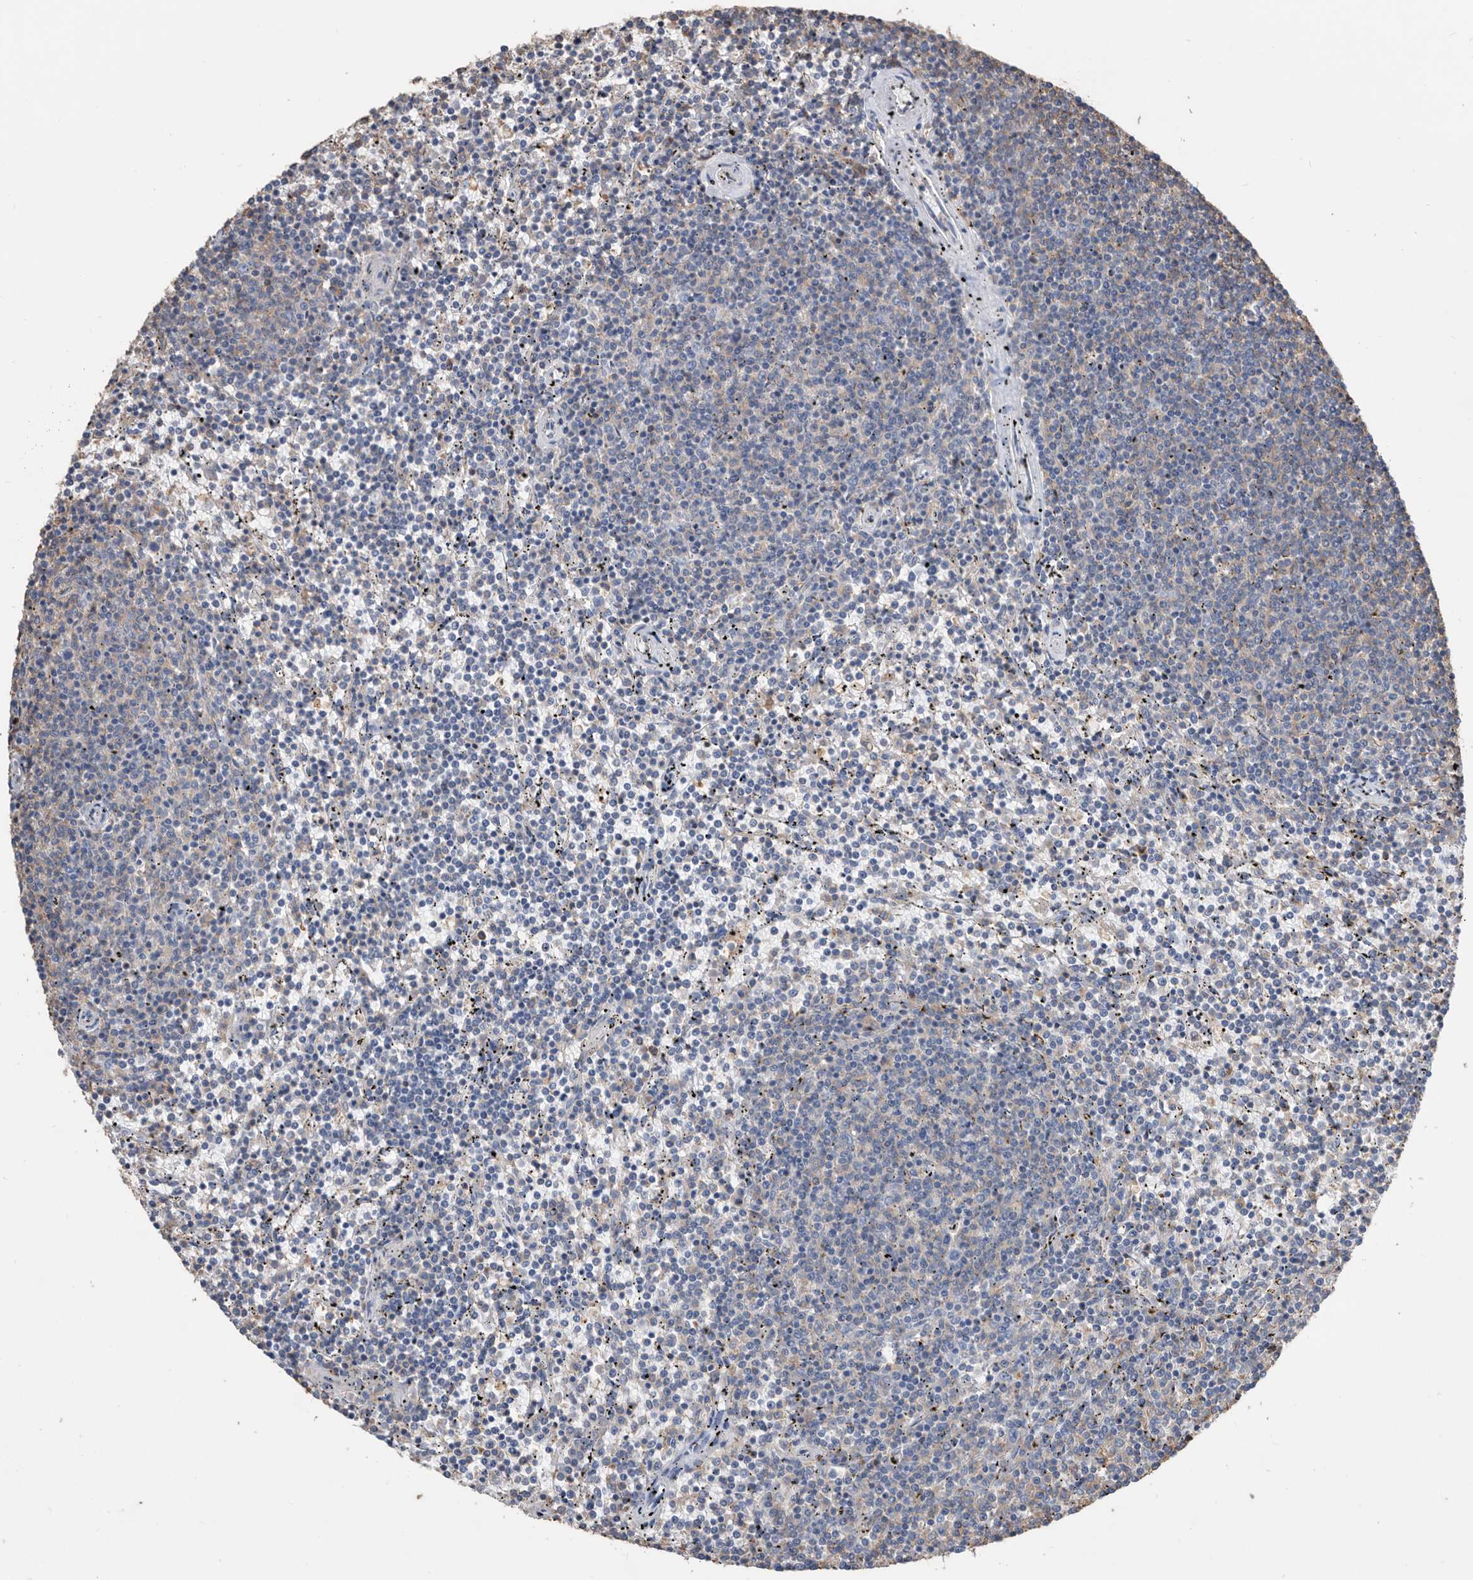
{"staining": {"intensity": "negative", "quantity": "none", "location": "none"}, "tissue": "lymphoma", "cell_type": "Tumor cells", "image_type": "cancer", "snomed": [{"axis": "morphology", "description": "Malignant lymphoma, non-Hodgkin's type, Low grade"}, {"axis": "topography", "description": "Spleen"}], "caption": "Immunohistochemistry photomicrograph of neoplastic tissue: human lymphoma stained with DAB (3,3'-diaminobenzidine) reveals no significant protein staining in tumor cells.", "gene": "MS4A4A", "patient": {"sex": "female", "age": 50}}